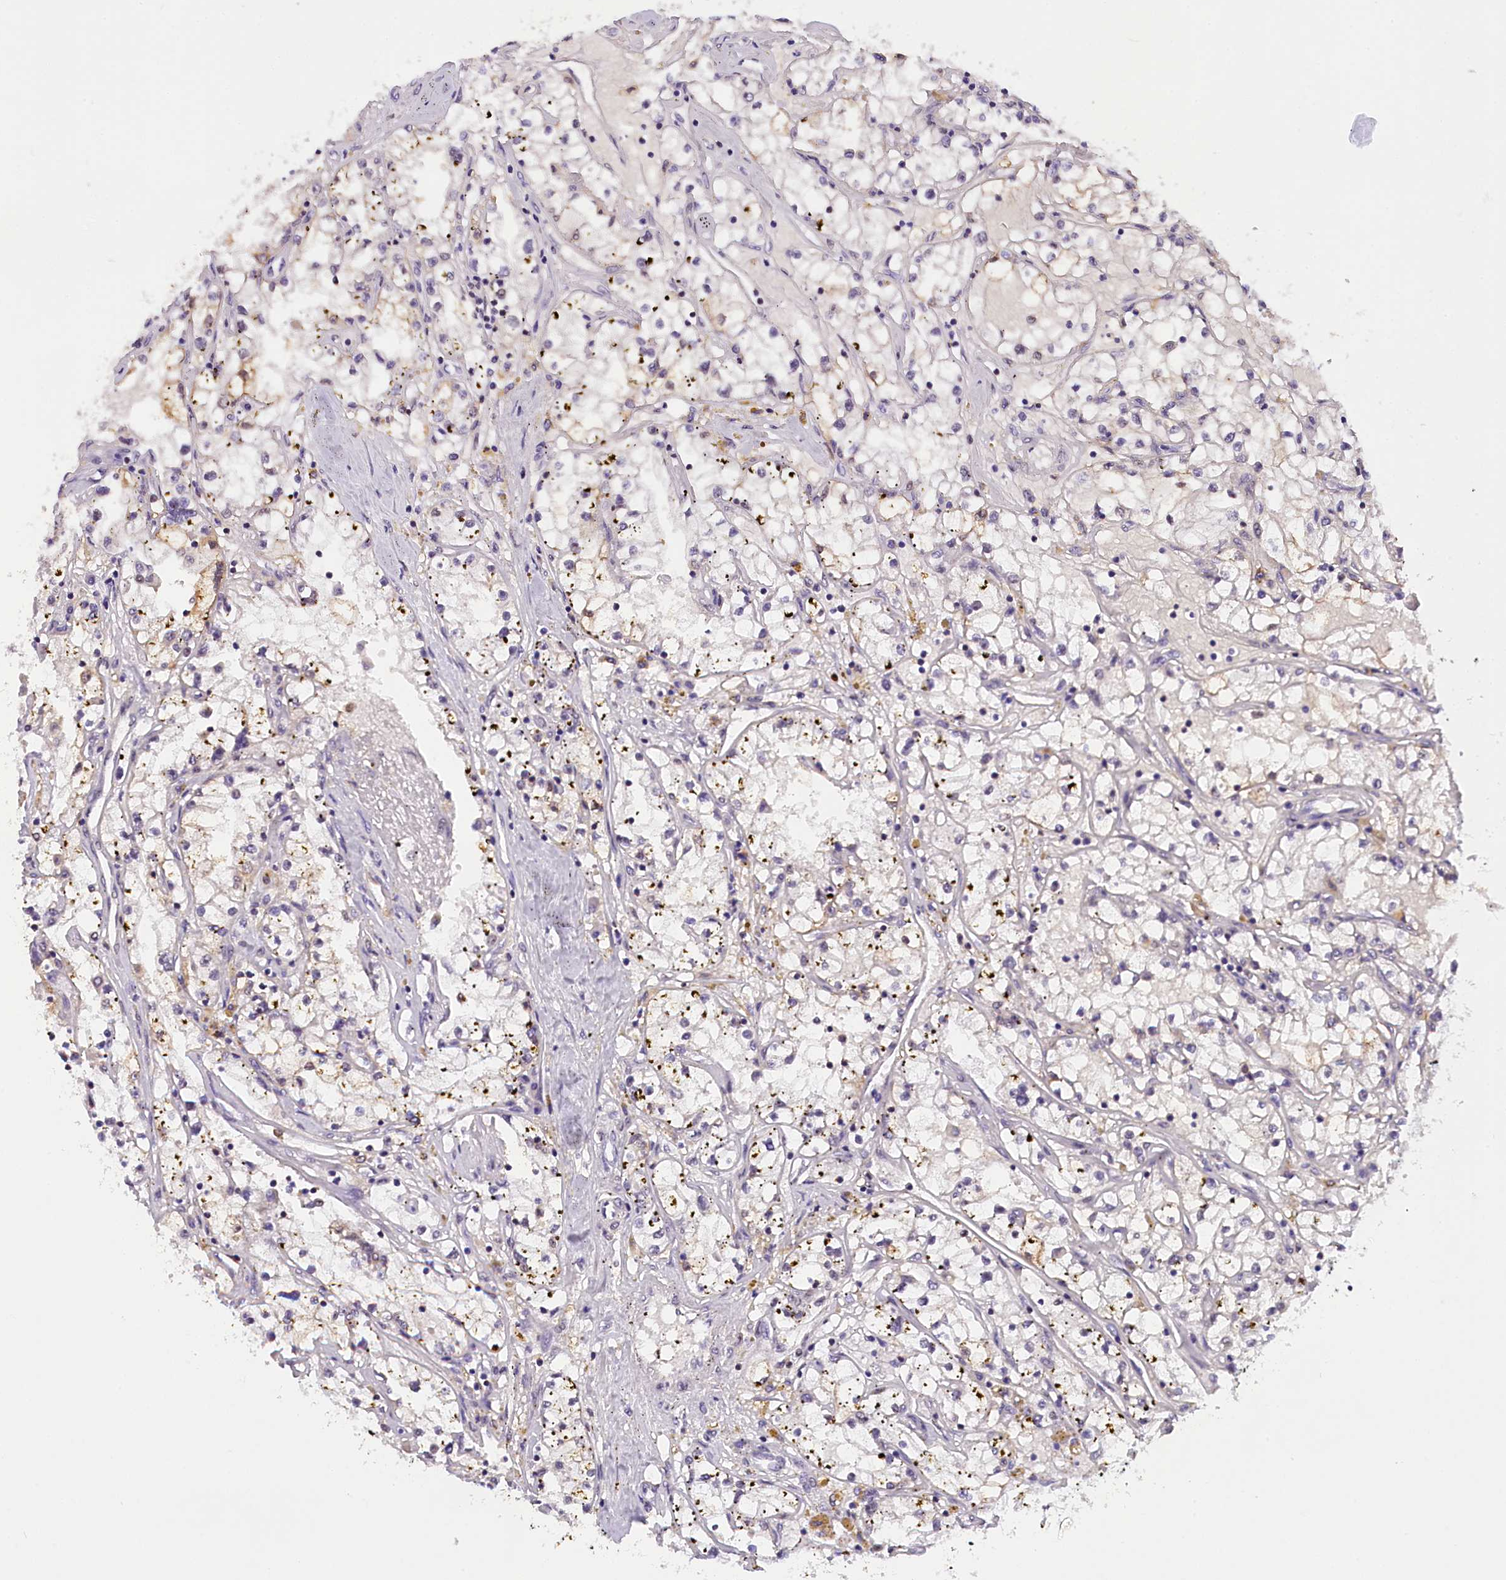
{"staining": {"intensity": "negative", "quantity": "none", "location": "none"}, "tissue": "renal cancer", "cell_type": "Tumor cells", "image_type": "cancer", "snomed": [{"axis": "morphology", "description": "Adenocarcinoma, NOS"}, {"axis": "topography", "description": "Kidney"}], "caption": "The image shows no significant expression in tumor cells of renal adenocarcinoma.", "gene": "ZC3H4", "patient": {"sex": "male", "age": 56}}